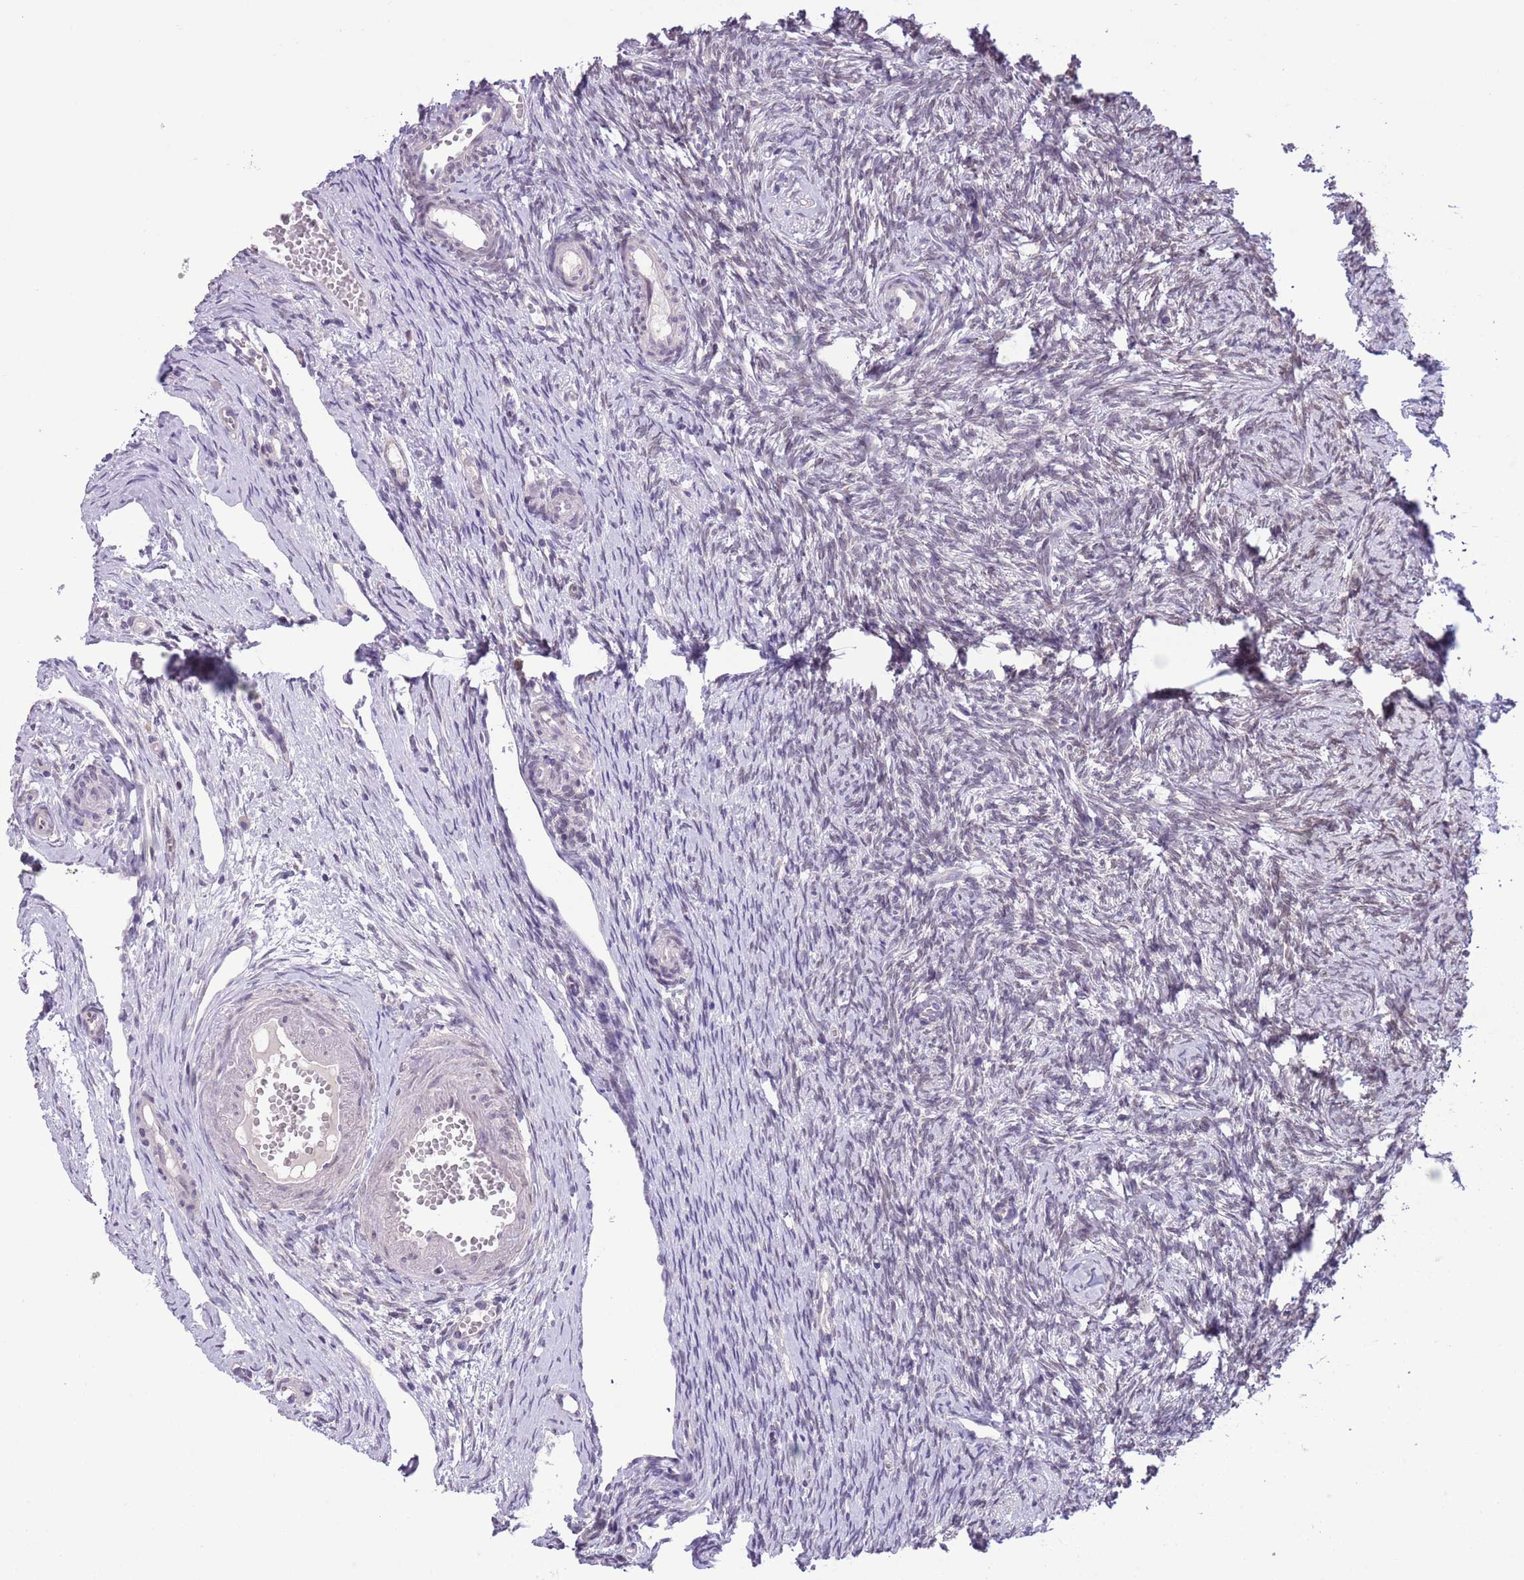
{"staining": {"intensity": "negative", "quantity": "none", "location": "none"}, "tissue": "ovary", "cell_type": "Follicle cells", "image_type": "normal", "snomed": [{"axis": "morphology", "description": "Normal tissue, NOS"}, {"axis": "topography", "description": "Ovary"}], "caption": "Immunohistochemical staining of benign human ovary reveals no significant staining in follicle cells.", "gene": "CCND2", "patient": {"sex": "female", "age": 51}}